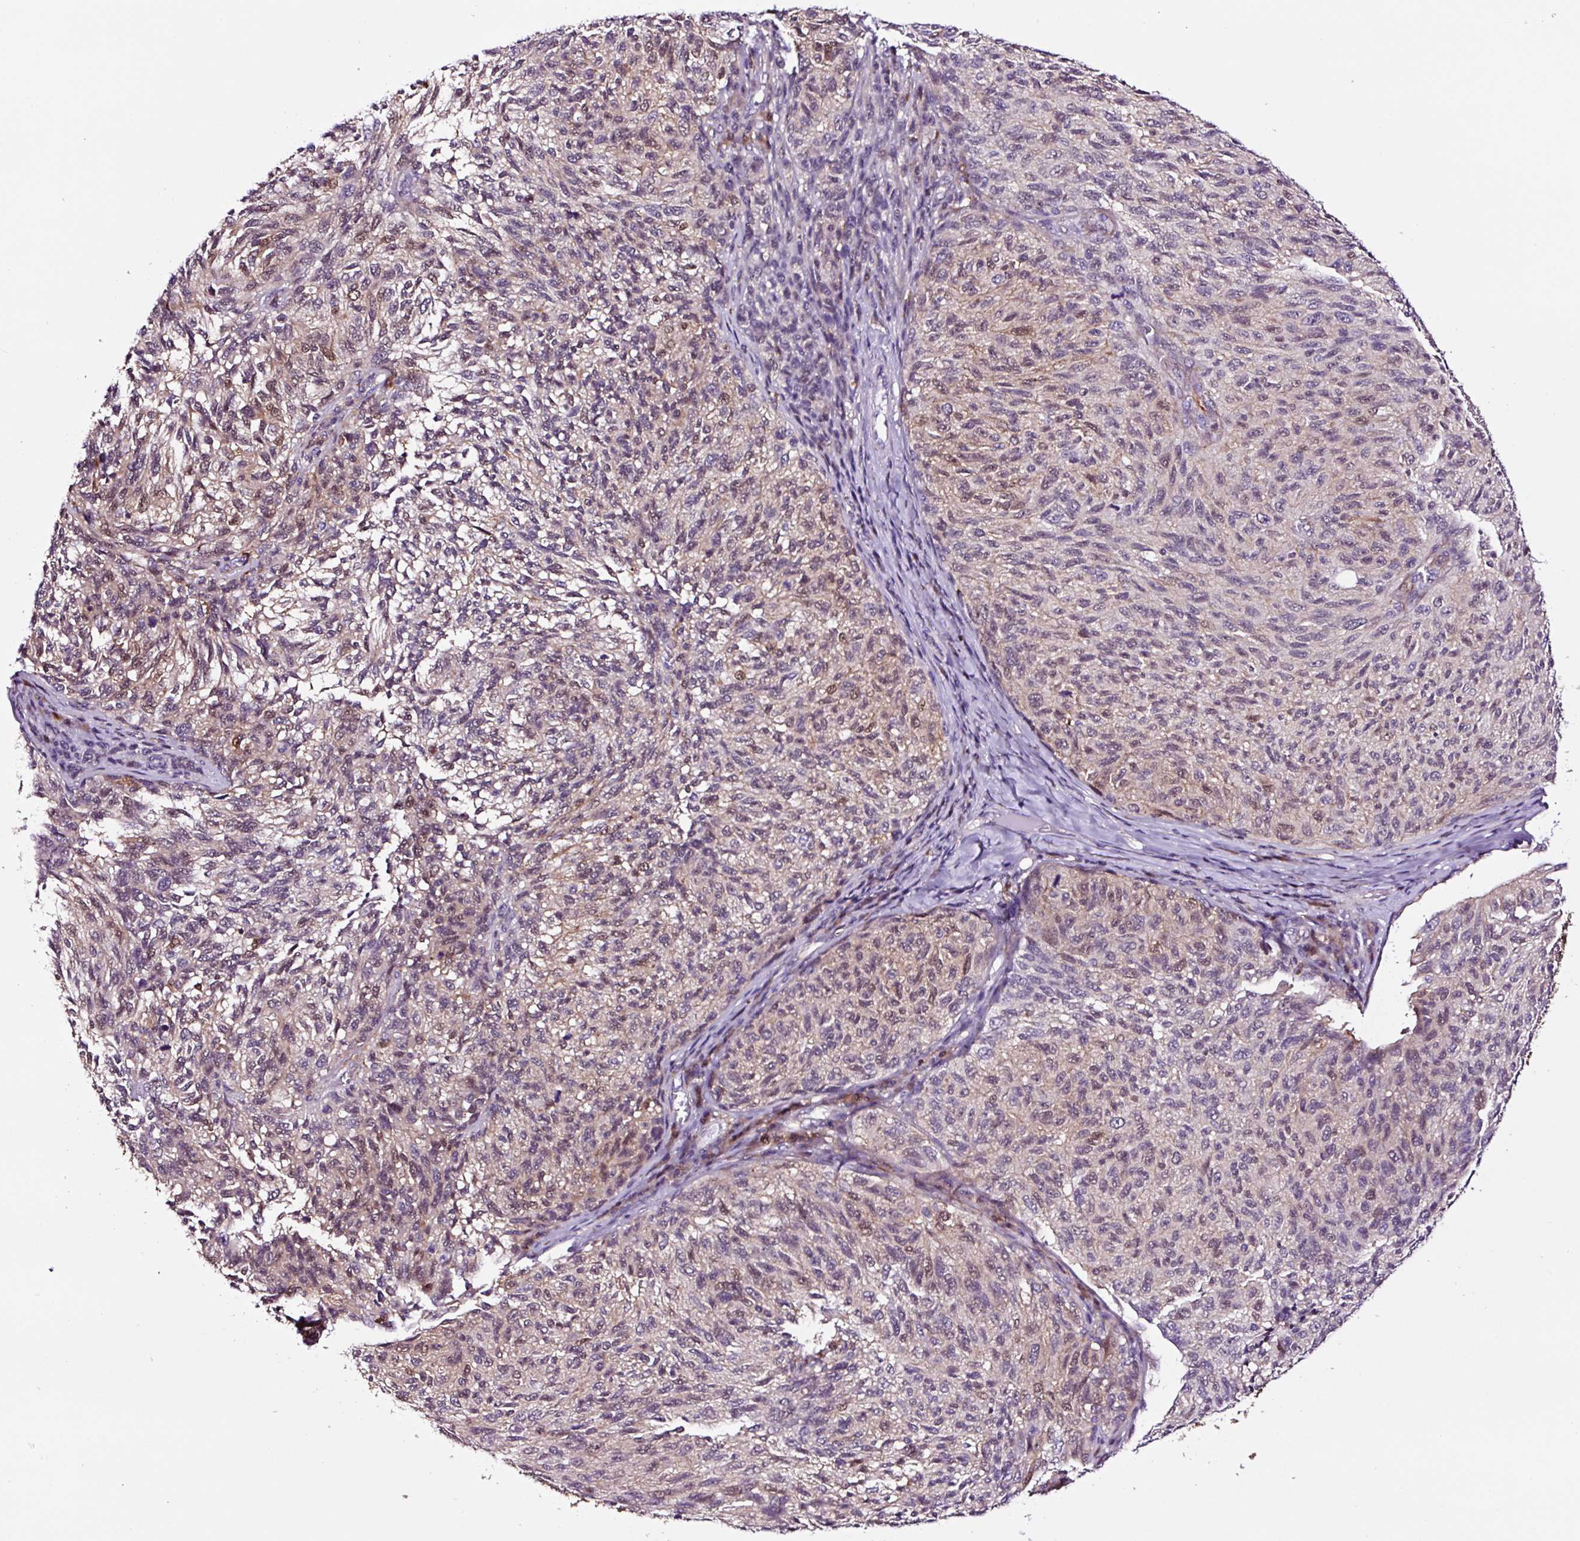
{"staining": {"intensity": "weak", "quantity": "<25%", "location": "nuclear"}, "tissue": "melanoma", "cell_type": "Tumor cells", "image_type": "cancer", "snomed": [{"axis": "morphology", "description": "Malignant melanoma, NOS"}, {"axis": "topography", "description": "Skin"}], "caption": "IHC of human malignant melanoma exhibits no expression in tumor cells.", "gene": "TAFA3", "patient": {"sex": "female", "age": 73}}